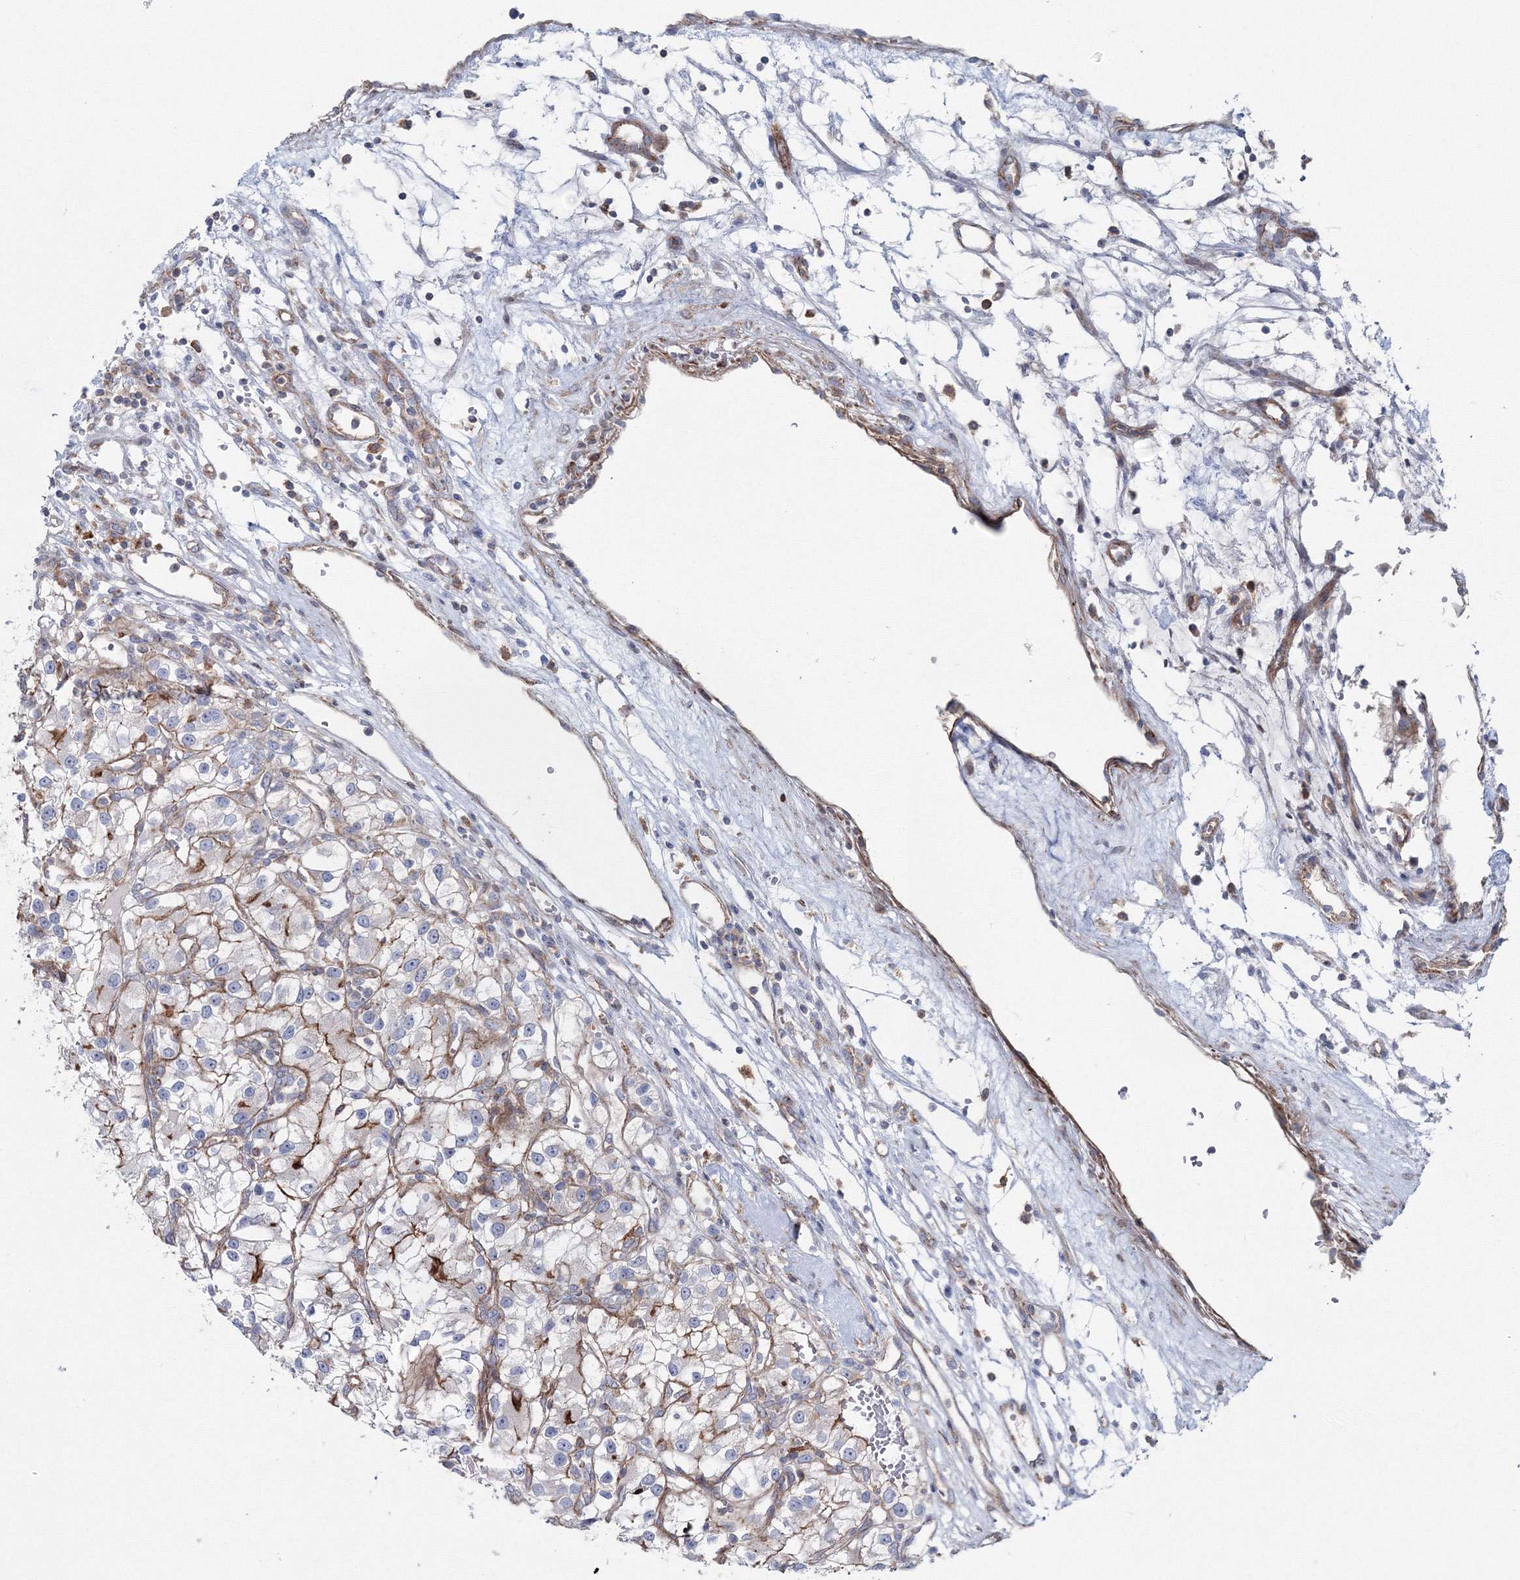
{"staining": {"intensity": "moderate", "quantity": "<25%", "location": "cytoplasmic/membranous"}, "tissue": "renal cancer", "cell_type": "Tumor cells", "image_type": "cancer", "snomed": [{"axis": "morphology", "description": "Adenocarcinoma, NOS"}, {"axis": "topography", "description": "Kidney"}], "caption": "Human renal cancer (adenocarcinoma) stained with a protein marker displays moderate staining in tumor cells.", "gene": "GGA2", "patient": {"sex": "female", "age": 57}}